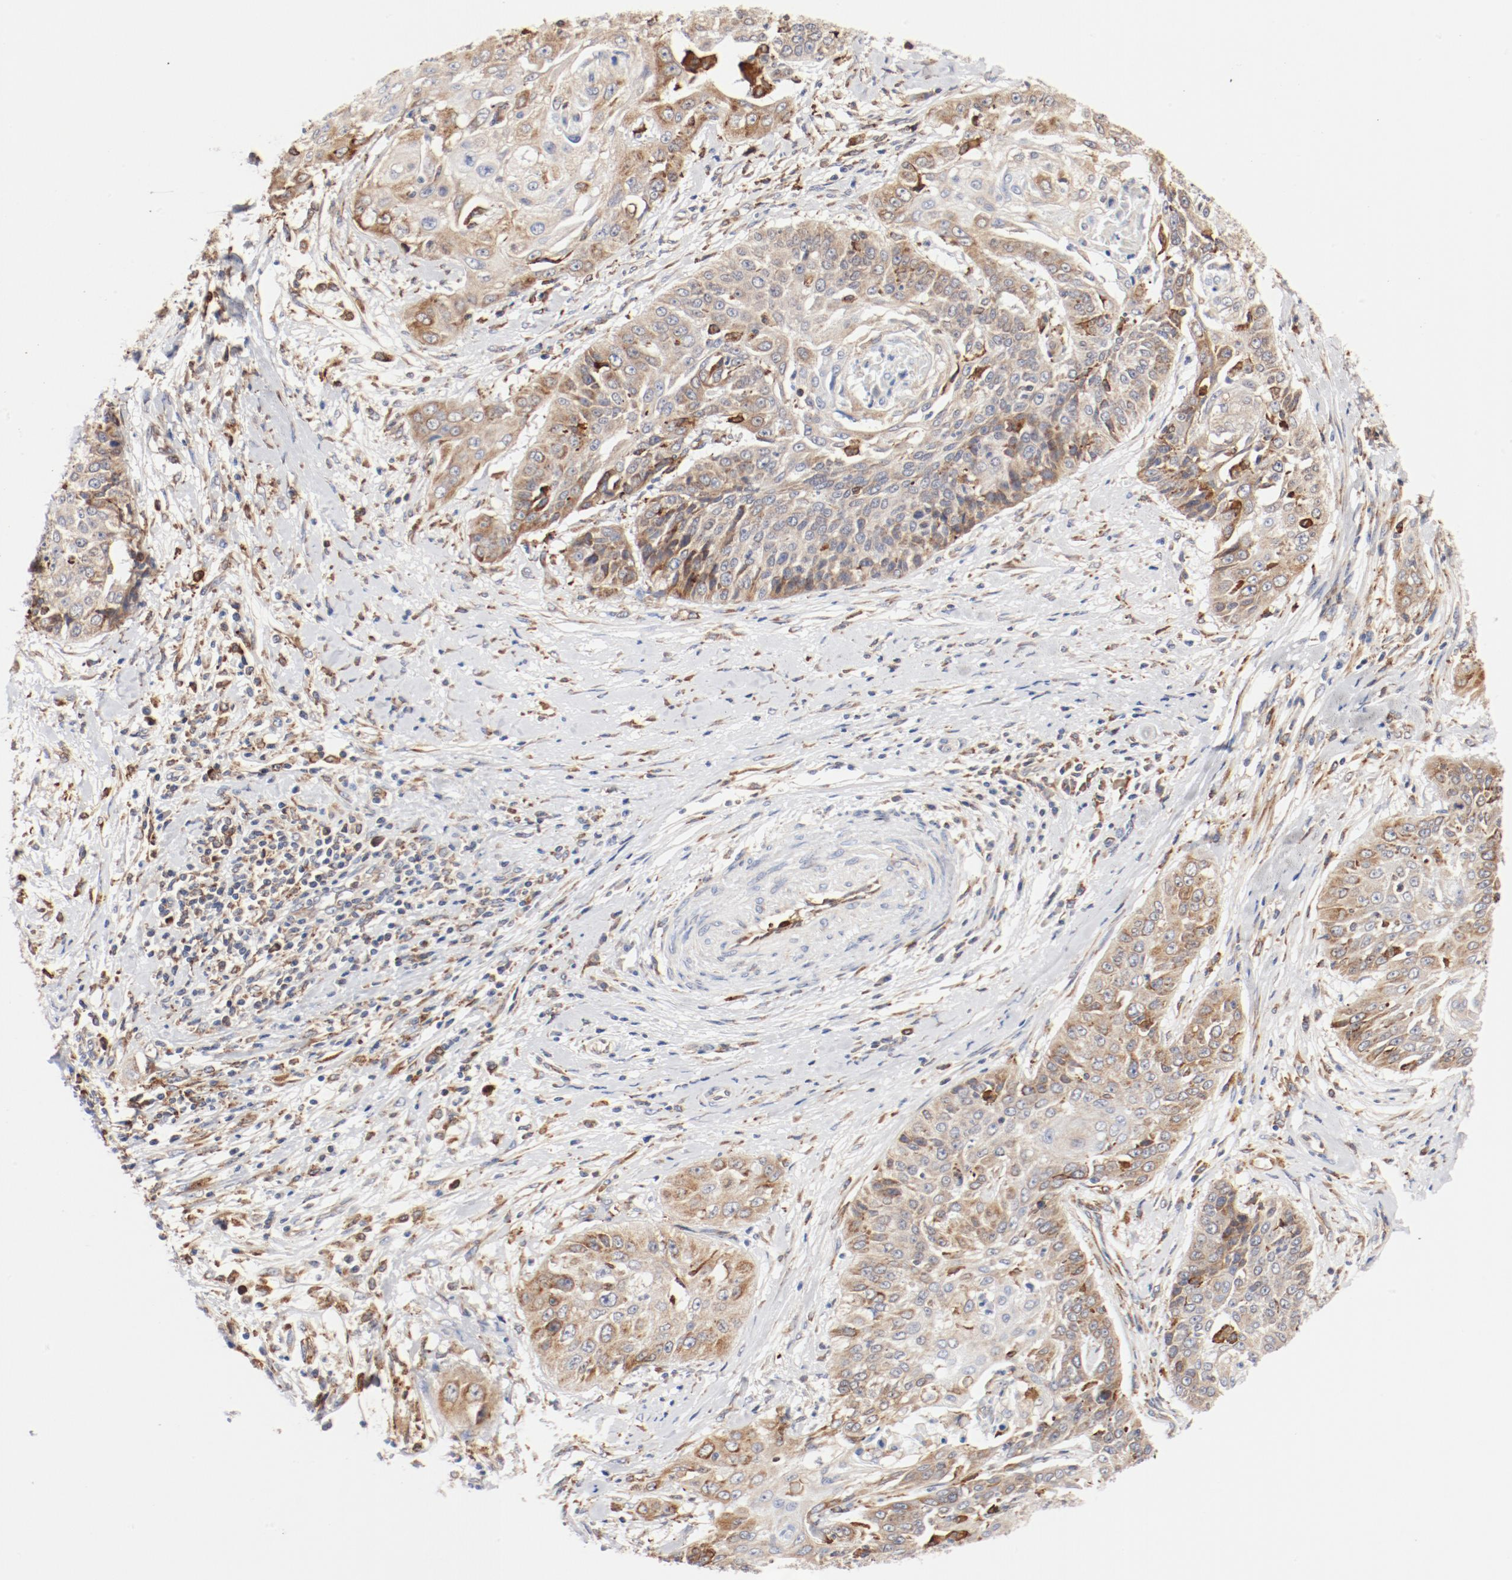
{"staining": {"intensity": "moderate", "quantity": "25%-75%", "location": "cytoplasmic/membranous"}, "tissue": "cervical cancer", "cell_type": "Tumor cells", "image_type": "cancer", "snomed": [{"axis": "morphology", "description": "Squamous cell carcinoma, NOS"}, {"axis": "topography", "description": "Cervix"}], "caption": "Protein staining of squamous cell carcinoma (cervical) tissue reveals moderate cytoplasmic/membranous positivity in approximately 25%-75% of tumor cells.", "gene": "PDPK1", "patient": {"sex": "female", "age": 64}}